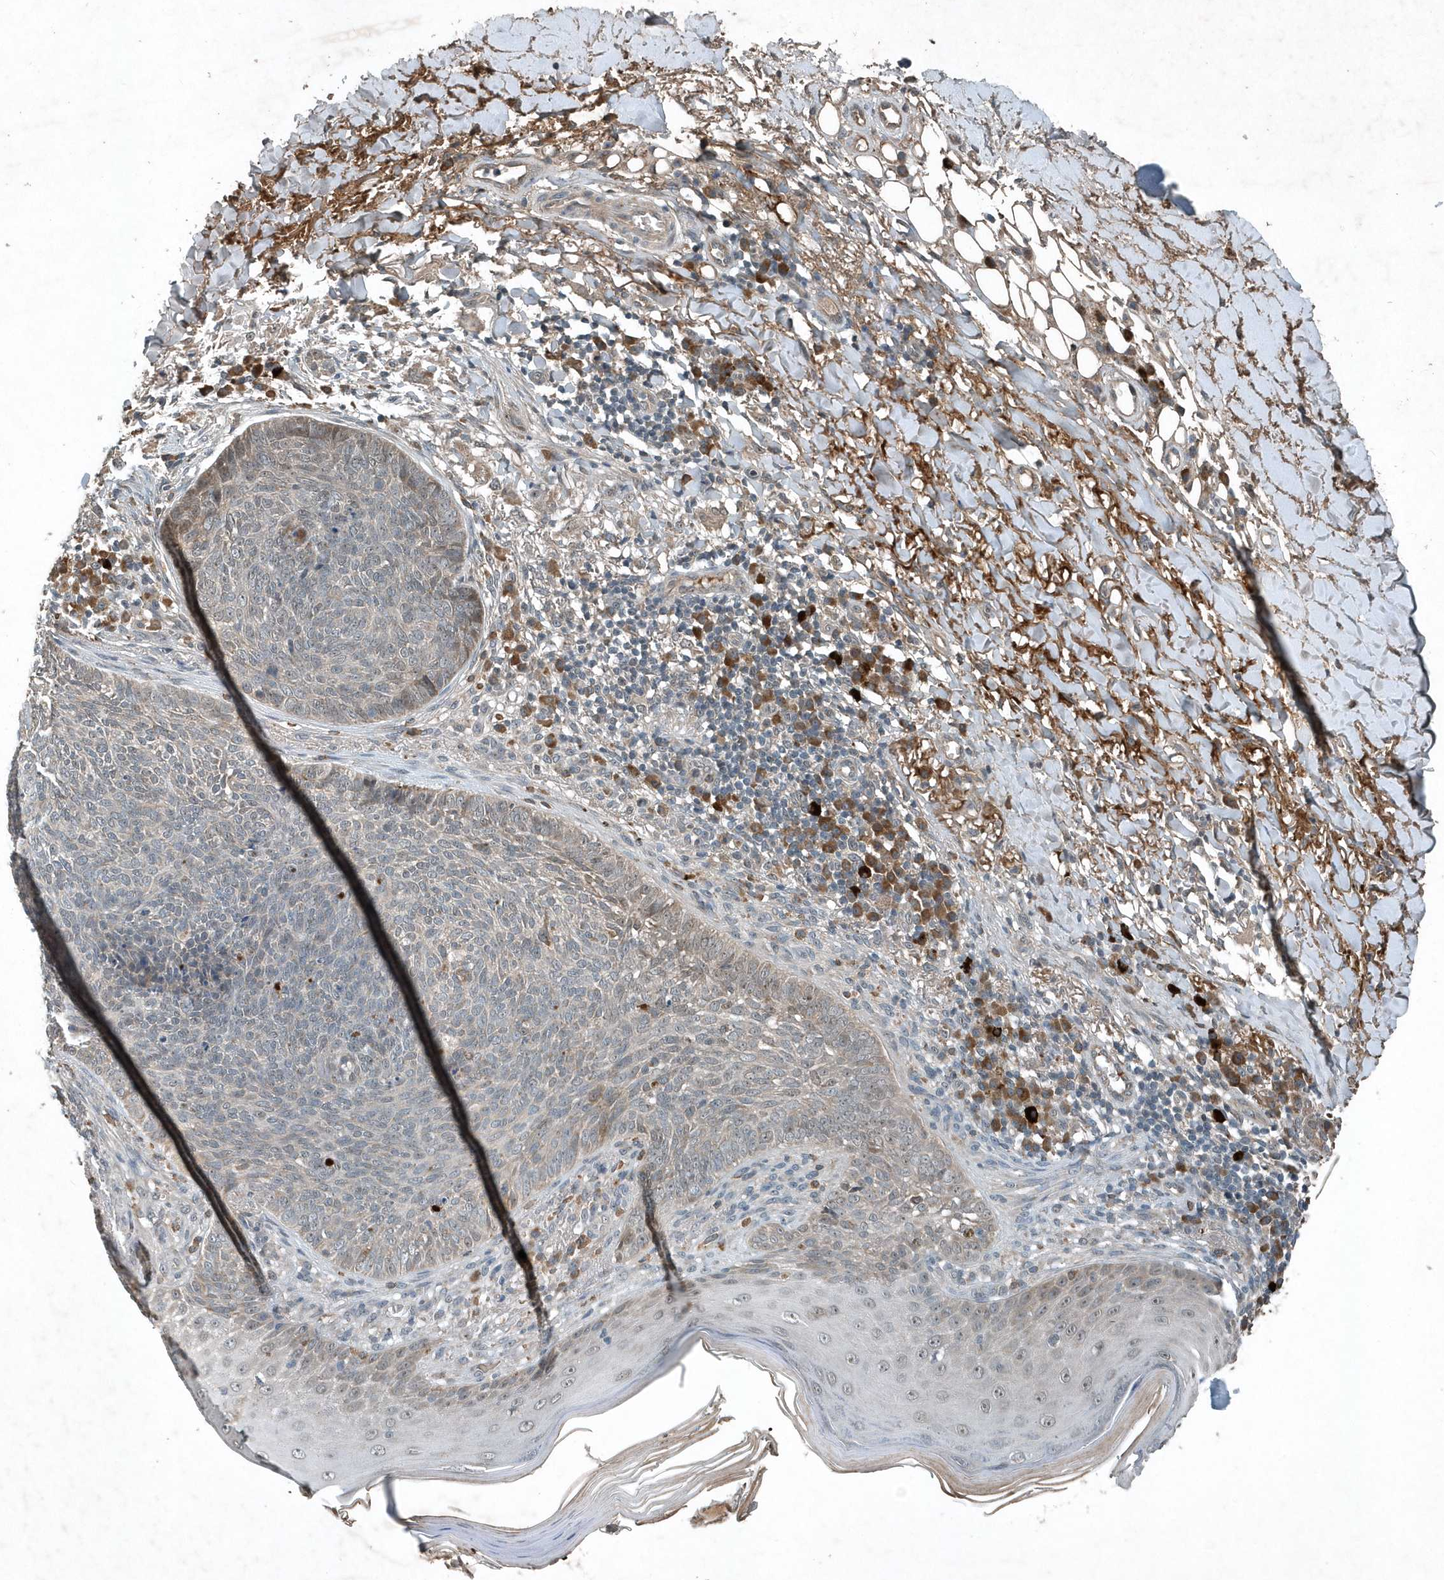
{"staining": {"intensity": "negative", "quantity": "none", "location": "none"}, "tissue": "skin cancer", "cell_type": "Tumor cells", "image_type": "cancer", "snomed": [{"axis": "morphology", "description": "Basal cell carcinoma"}, {"axis": "topography", "description": "Skin"}], "caption": "High magnification brightfield microscopy of skin cancer stained with DAB (3,3'-diaminobenzidine) (brown) and counterstained with hematoxylin (blue): tumor cells show no significant staining. (DAB IHC with hematoxylin counter stain).", "gene": "SCFD2", "patient": {"sex": "male", "age": 85}}